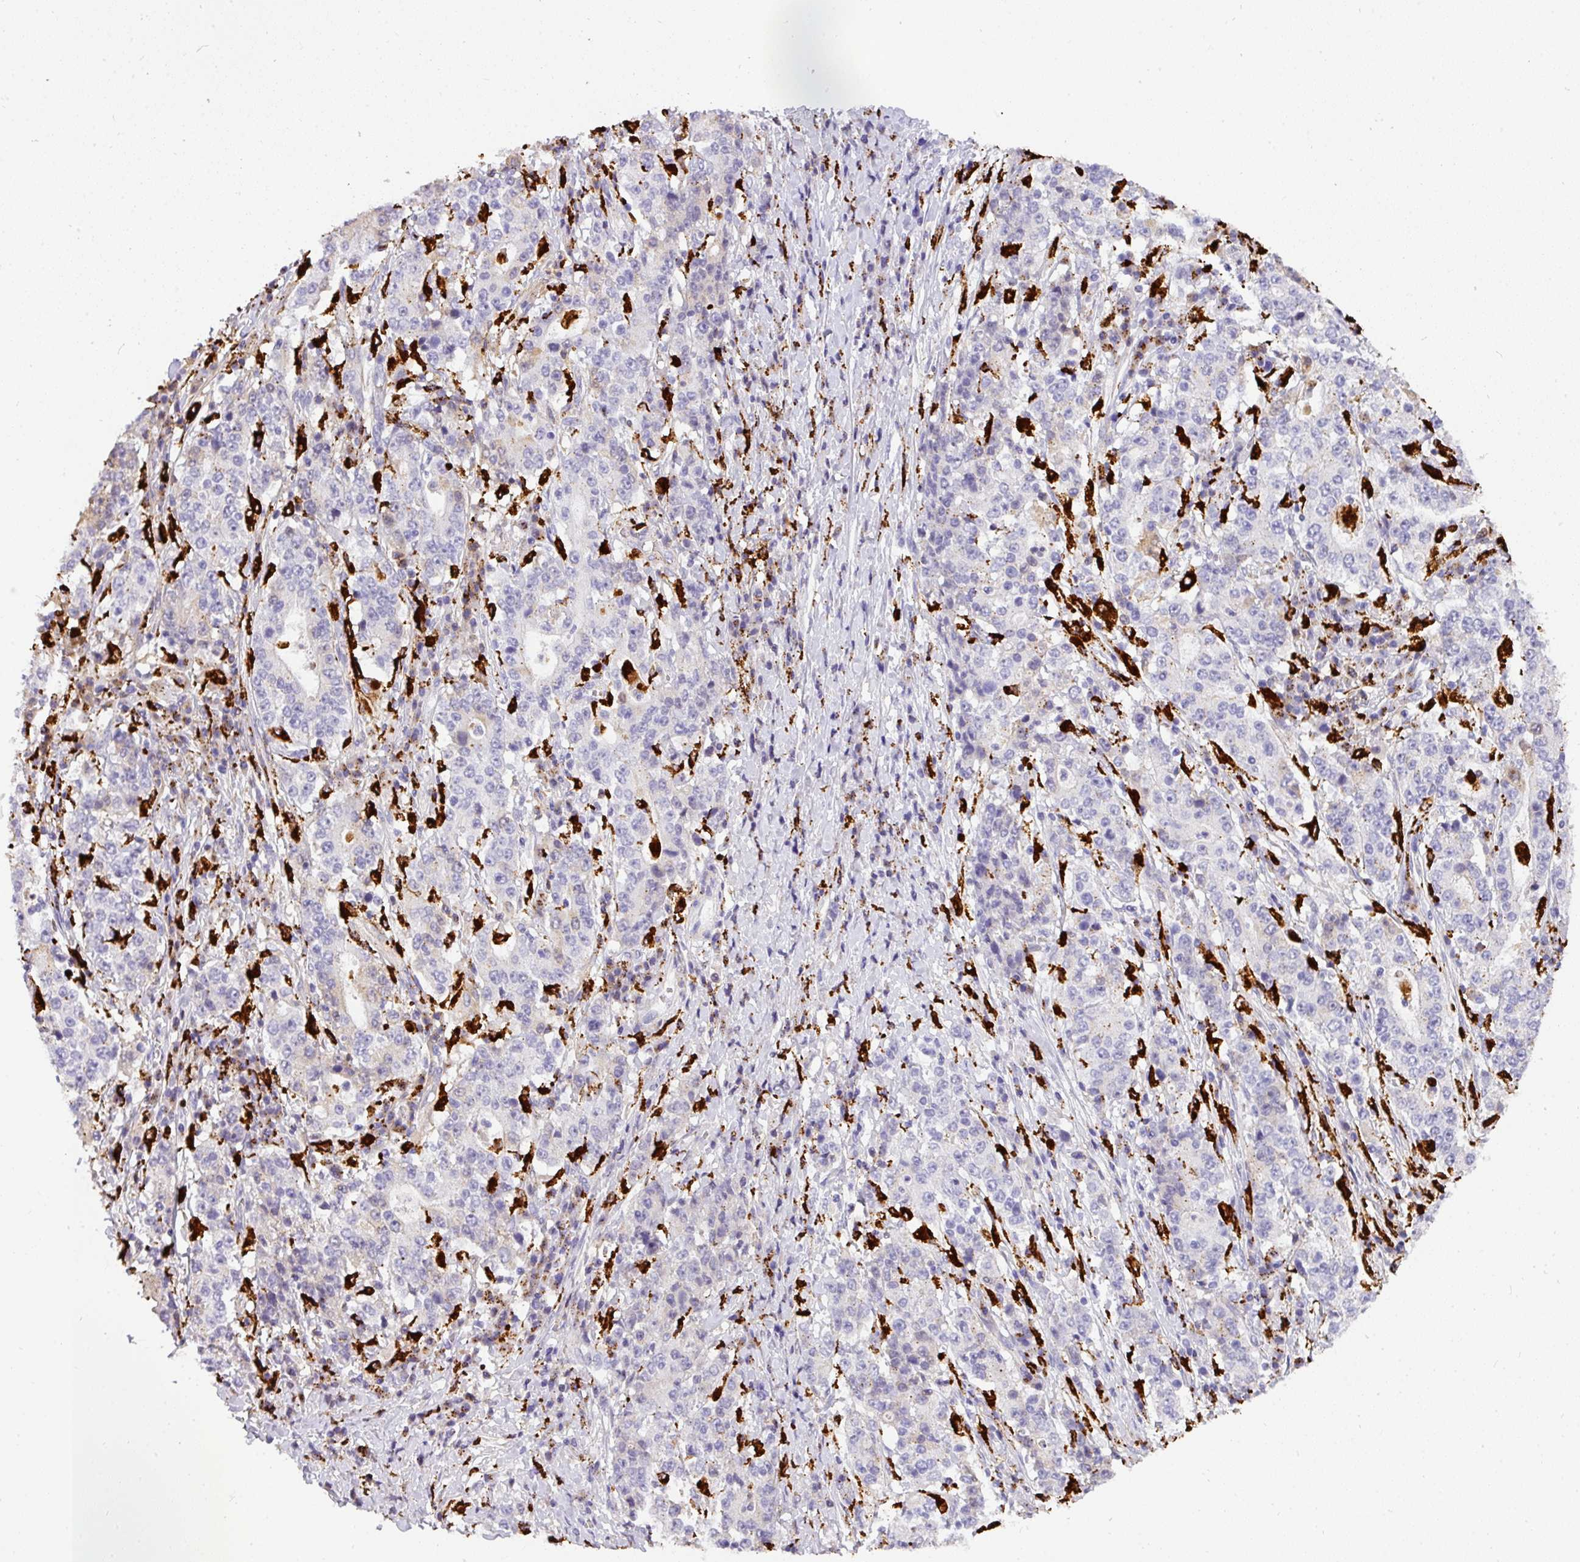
{"staining": {"intensity": "negative", "quantity": "none", "location": "none"}, "tissue": "stomach cancer", "cell_type": "Tumor cells", "image_type": "cancer", "snomed": [{"axis": "morphology", "description": "Normal tissue, NOS"}, {"axis": "morphology", "description": "Adenocarcinoma, NOS"}, {"axis": "topography", "description": "Stomach, upper"}, {"axis": "topography", "description": "Stomach"}], "caption": "Immunohistochemistry (IHC) of stomach adenocarcinoma exhibits no positivity in tumor cells.", "gene": "MMACHC", "patient": {"sex": "male", "age": 59}}